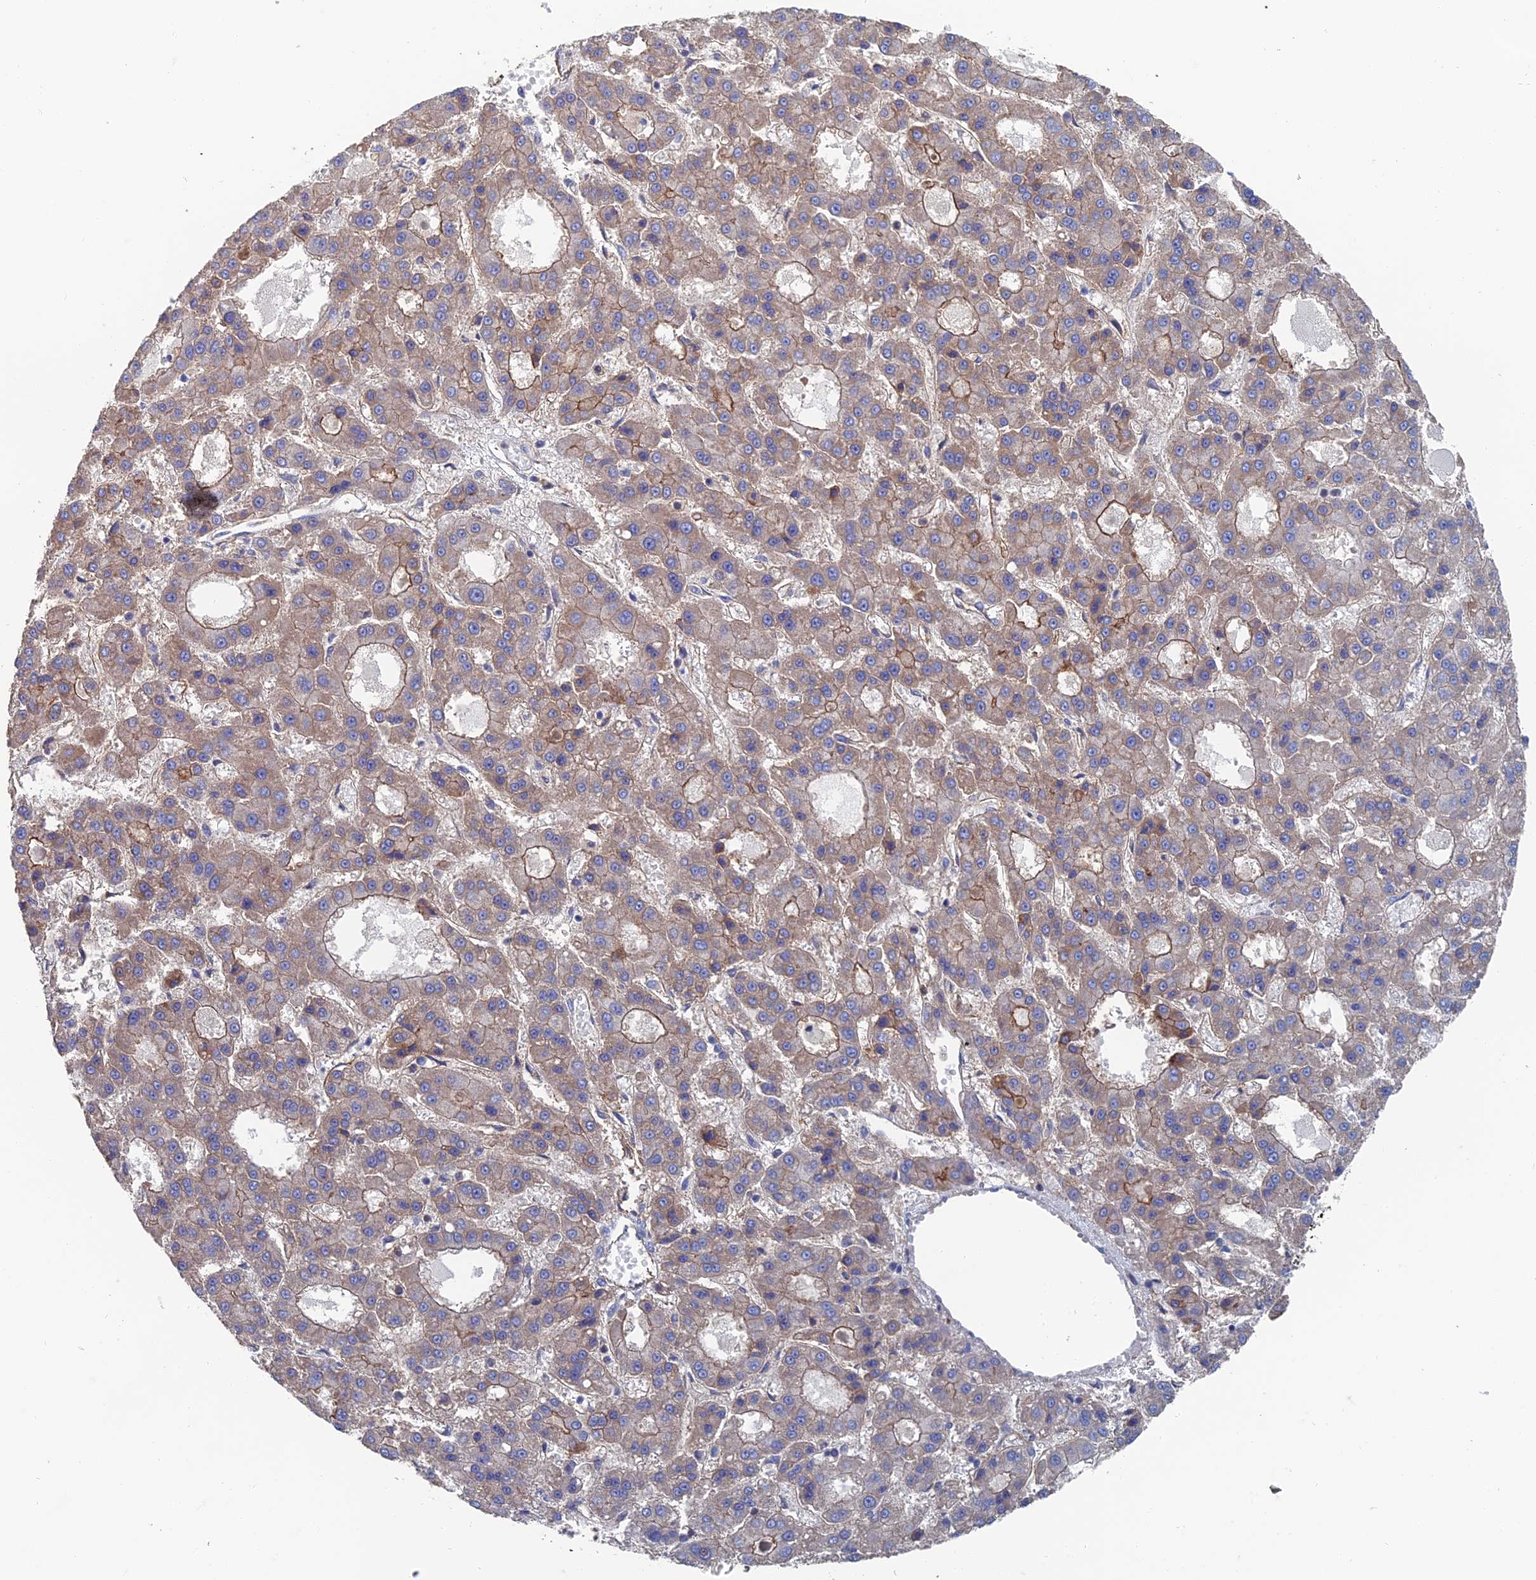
{"staining": {"intensity": "moderate", "quantity": "25%-75%", "location": "cytoplasmic/membranous"}, "tissue": "liver cancer", "cell_type": "Tumor cells", "image_type": "cancer", "snomed": [{"axis": "morphology", "description": "Carcinoma, Hepatocellular, NOS"}, {"axis": "topography", "description": "Liver"}], "caption": "This micrograph exhibits IHC staining of liver cancer, with medium moderate cytoplasmic/membranous positivity in approximately 25%-75% of tumor cells.", "gene": "SNX11", "patient": {"sex": "male", "age": 70}}